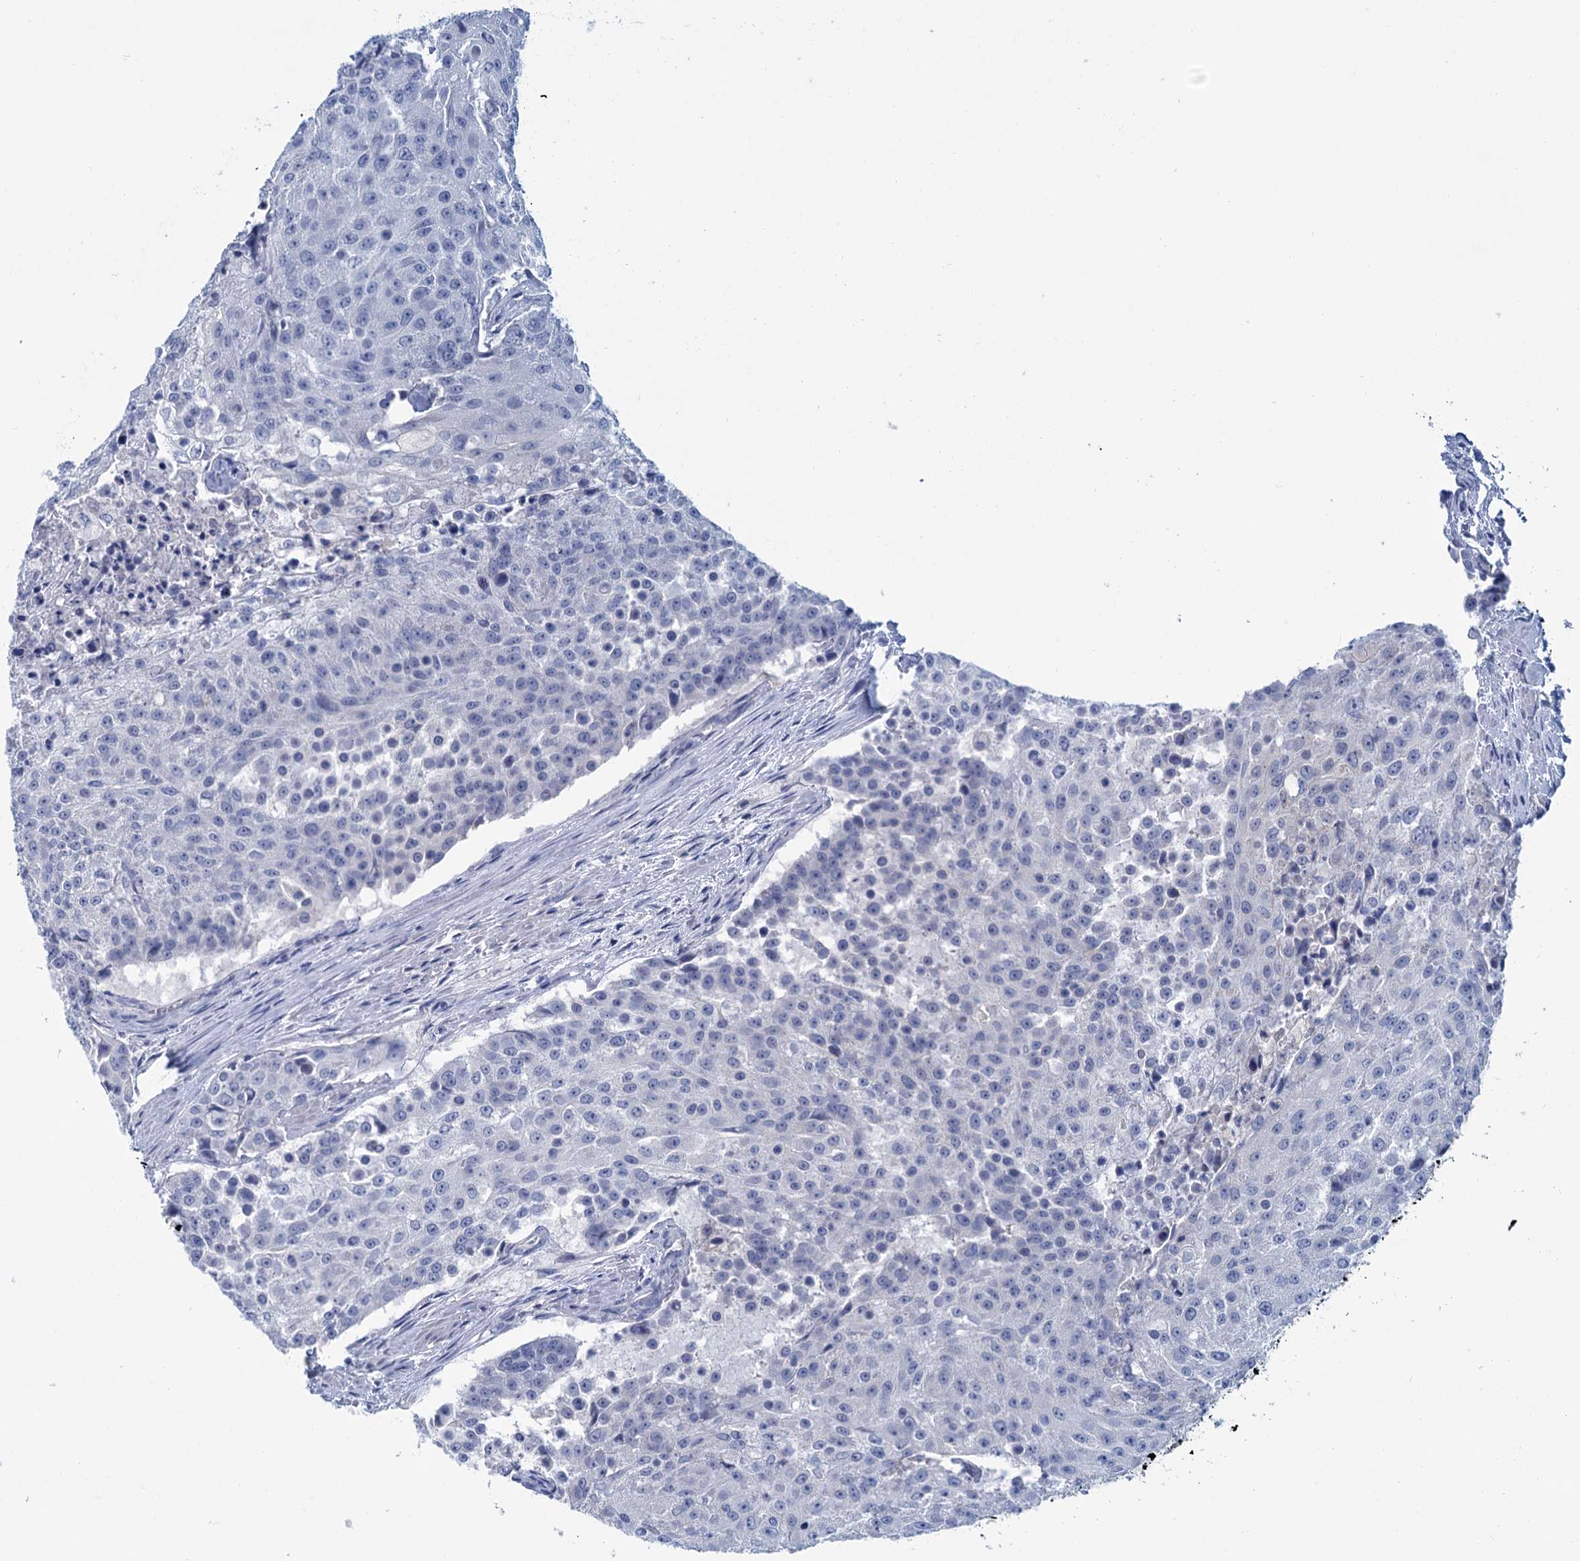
{"staining": {"intensity": "negative", "quantity": "none", "location": "none"}, "tissue": "urothelial cancer", "cell_type": "Tumor cells", "image_type": "cancer", "snomed": [{"axis": "morphology", "description": "Urothelial carcinoma, High grade"}, {"axis": "topography", "description": "Urinary bladder"}], "caption": "The photomicrograph reveals no staining of tumor cells in high-grade urothelial carcinoma.", "gene": "MYOZ3", "patient": {"sex": "female", "age": 63}}